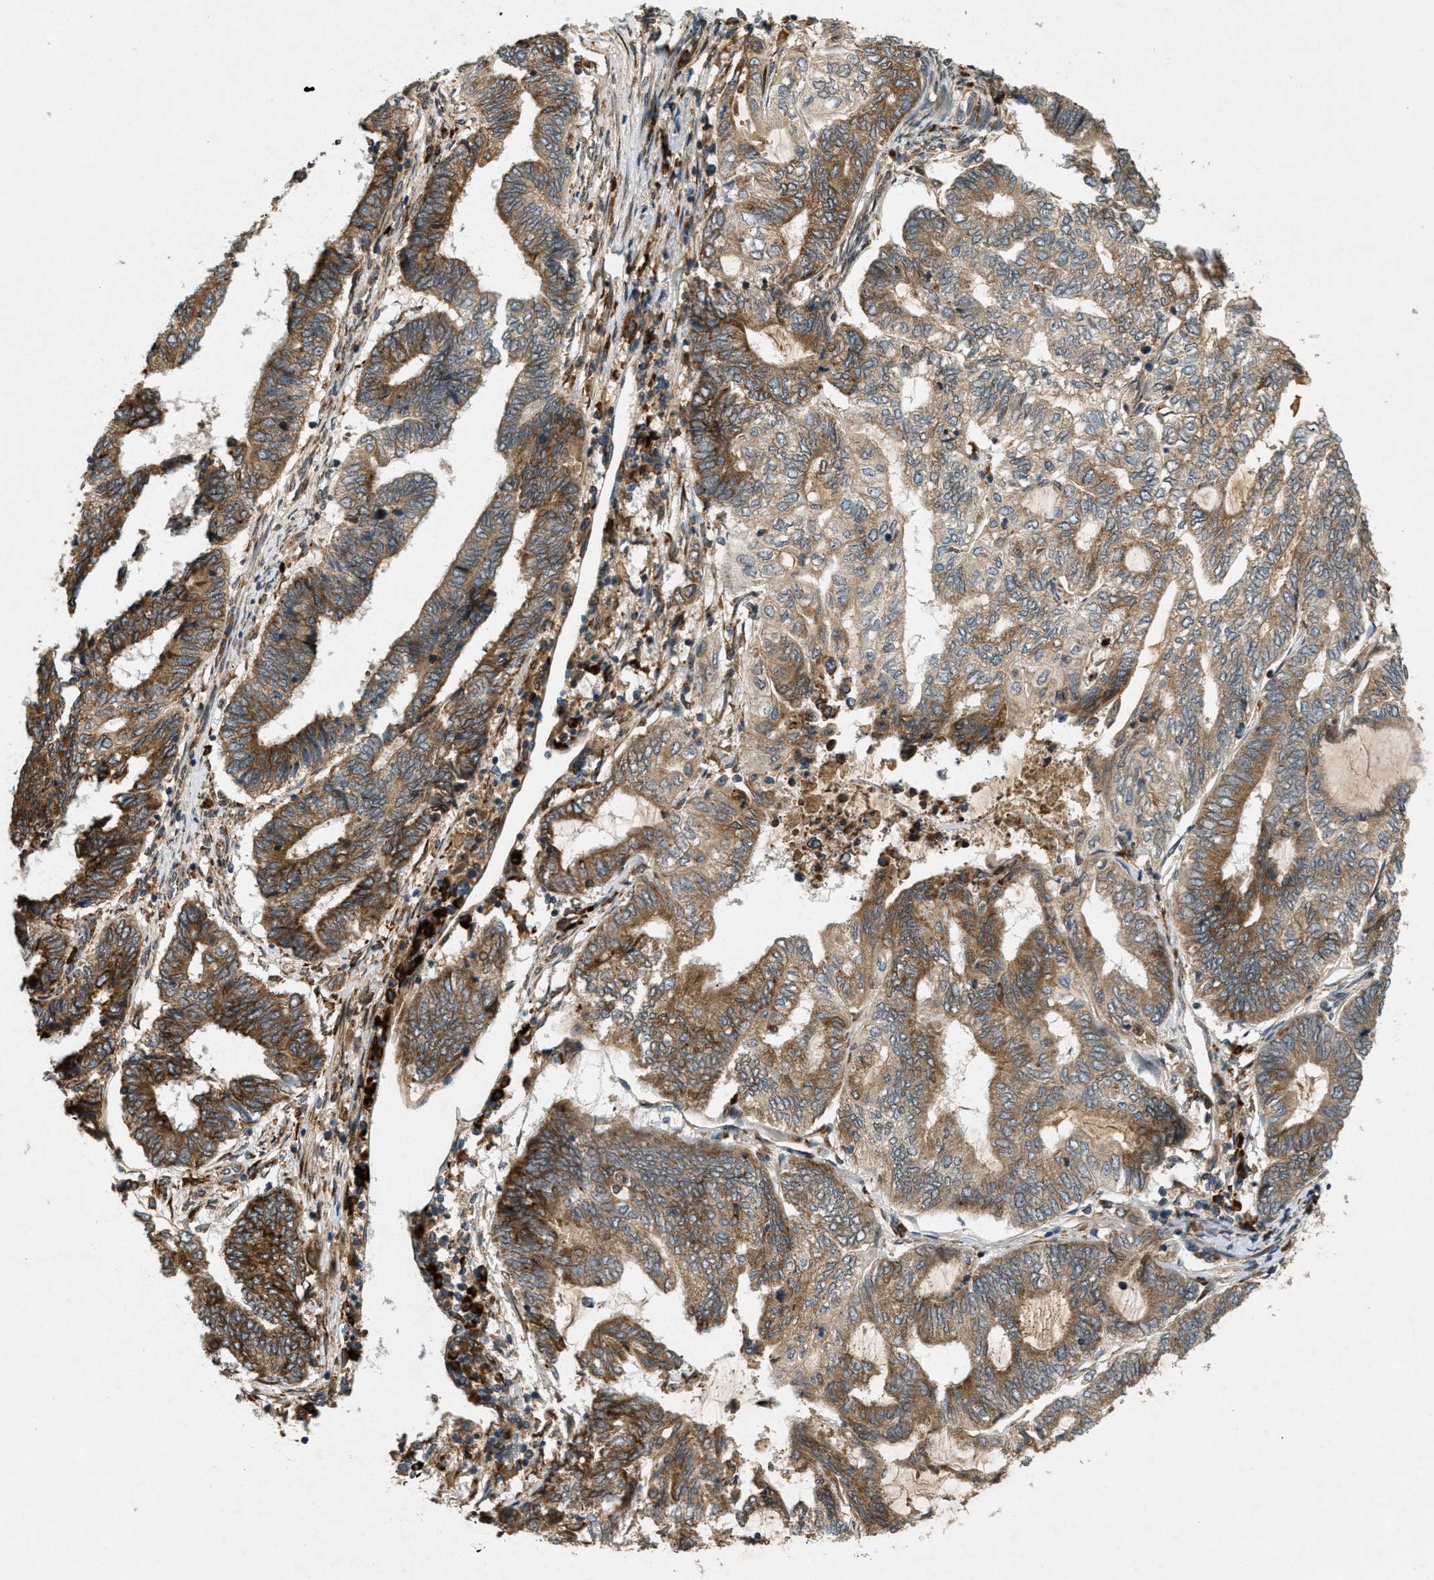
{"staining": {"intensity": "strong", "quantity": "25%-75%", "location": "cytoplasmic/membranous"}, "tissue": "endometrial cancer", "cell_type": "Tumor cells", "image_type": "cancer", "snomed": [{"axis": "morphology", "description": "Adenocarcinoma, NOS"}, {"axis": "topography", "description": "Uterus"}, {"axis": "topography", "description": "Endometrium"}], "caption": "A high amount of strong cytoplasmic/membranous staining is present in approximately 25%-75% of tumor cells in endometrial cancer tissue. (Stains: DAB (3,3'-diaminobenzidine) in brown, nuclei in blue, Microscopy: brightfield microscopy at high magnification).", "gene": "PCDH18", "patient": {"sex": "female", "age": 70}}